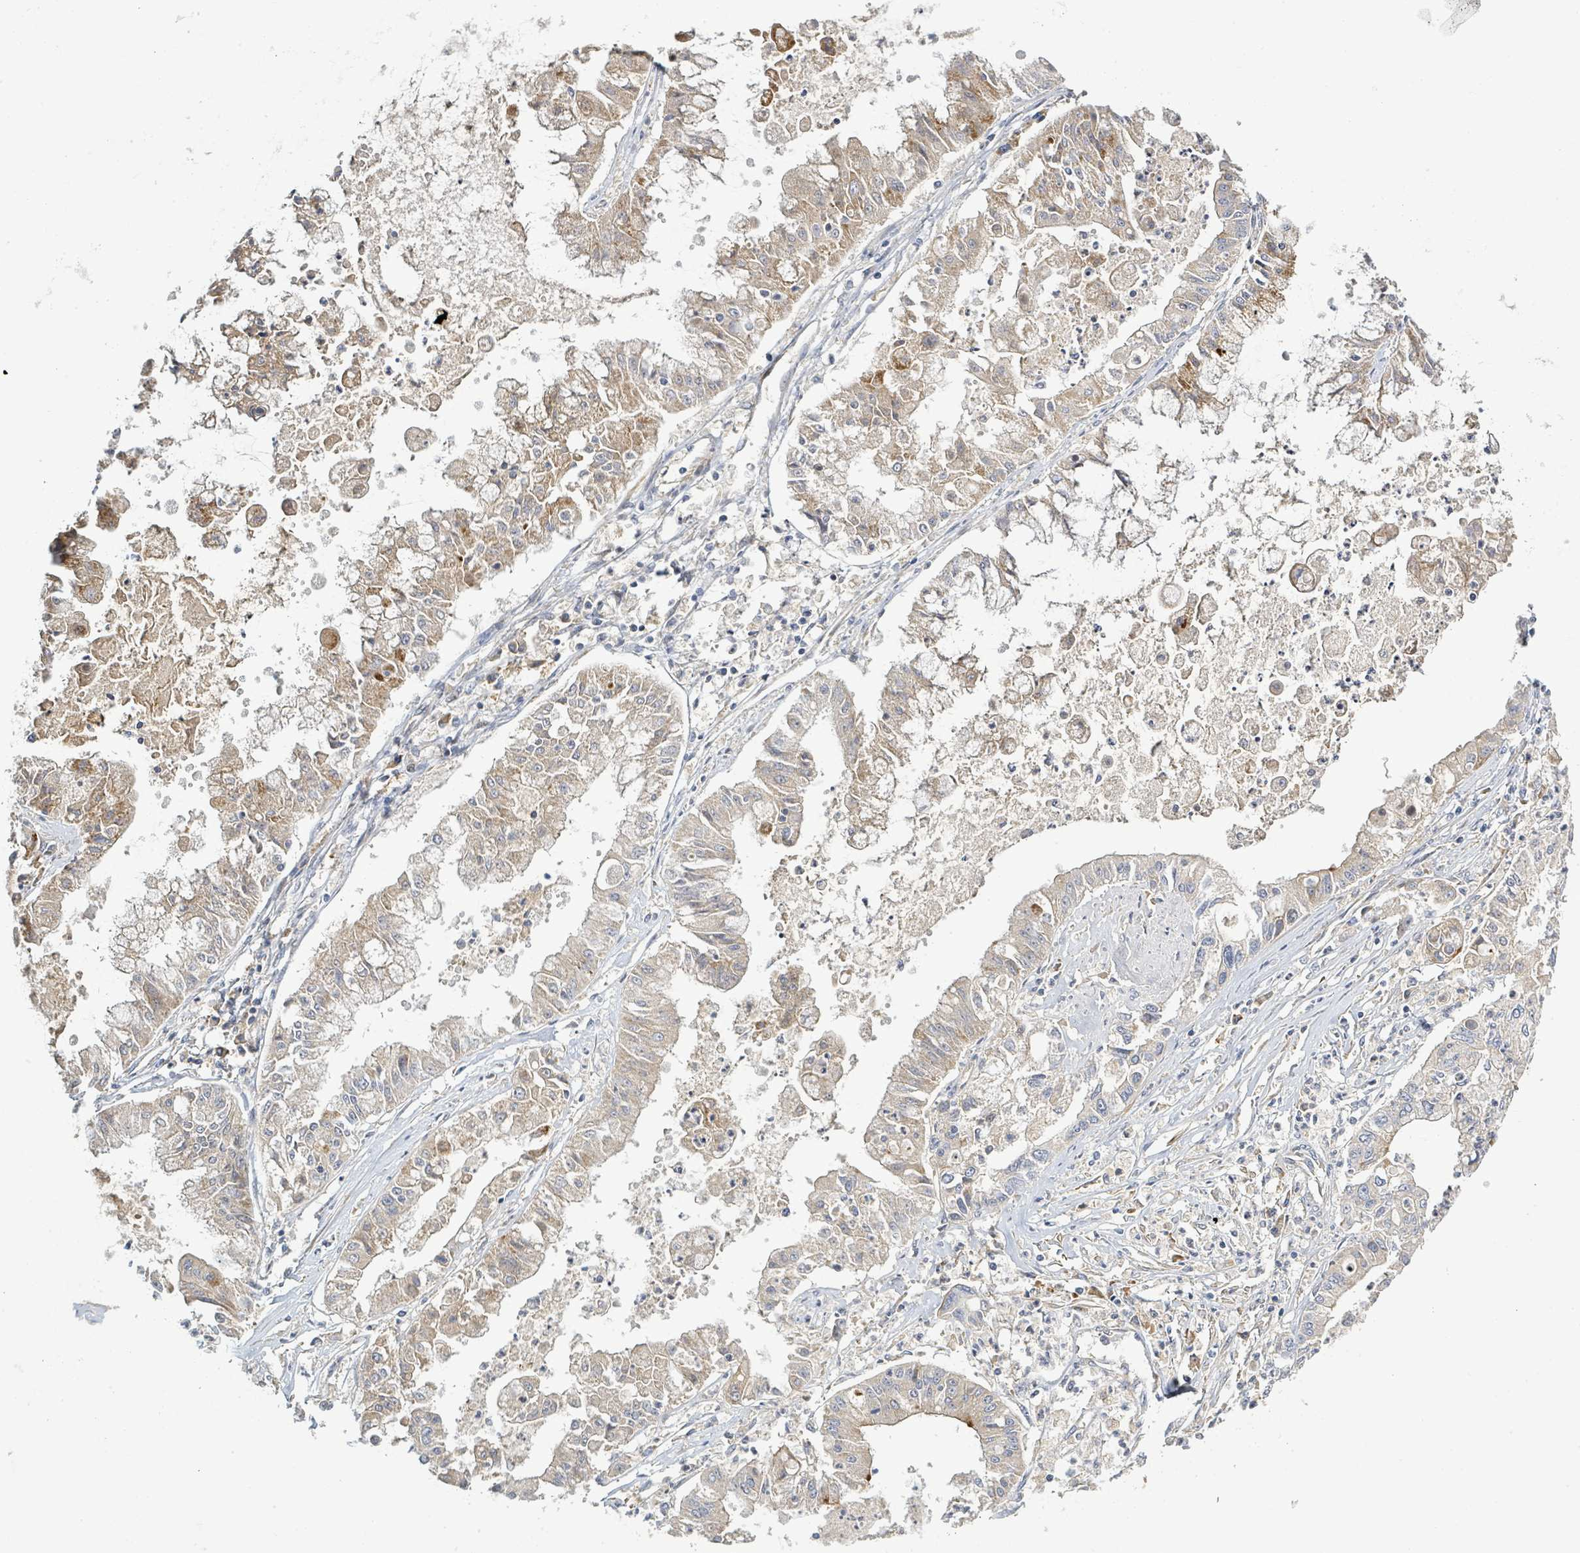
{"staining": {"intensity": "weak", "quantity": ">75%", "location": "cytoplasmic/membranous"}, "tissue": "ovarian cancer", "cell_type": "Tumor cells", "image_type": "cancer", "snomed": [{"axis": "morphology", "description": "Cystadenocarcinoma, mucinous, NOS"}, {"axis": "topography", "description": "Ovary"}], "caption": "Immunohistochemical staining of ovarian cancer (mucinous cystadenocarcinoma) demonstrates low levels of weak cytoplasmic/membranous expression in about >75% of tumor cells.", "gene": "CFAP210", "patient": {"sex": "female", "age": 70}}